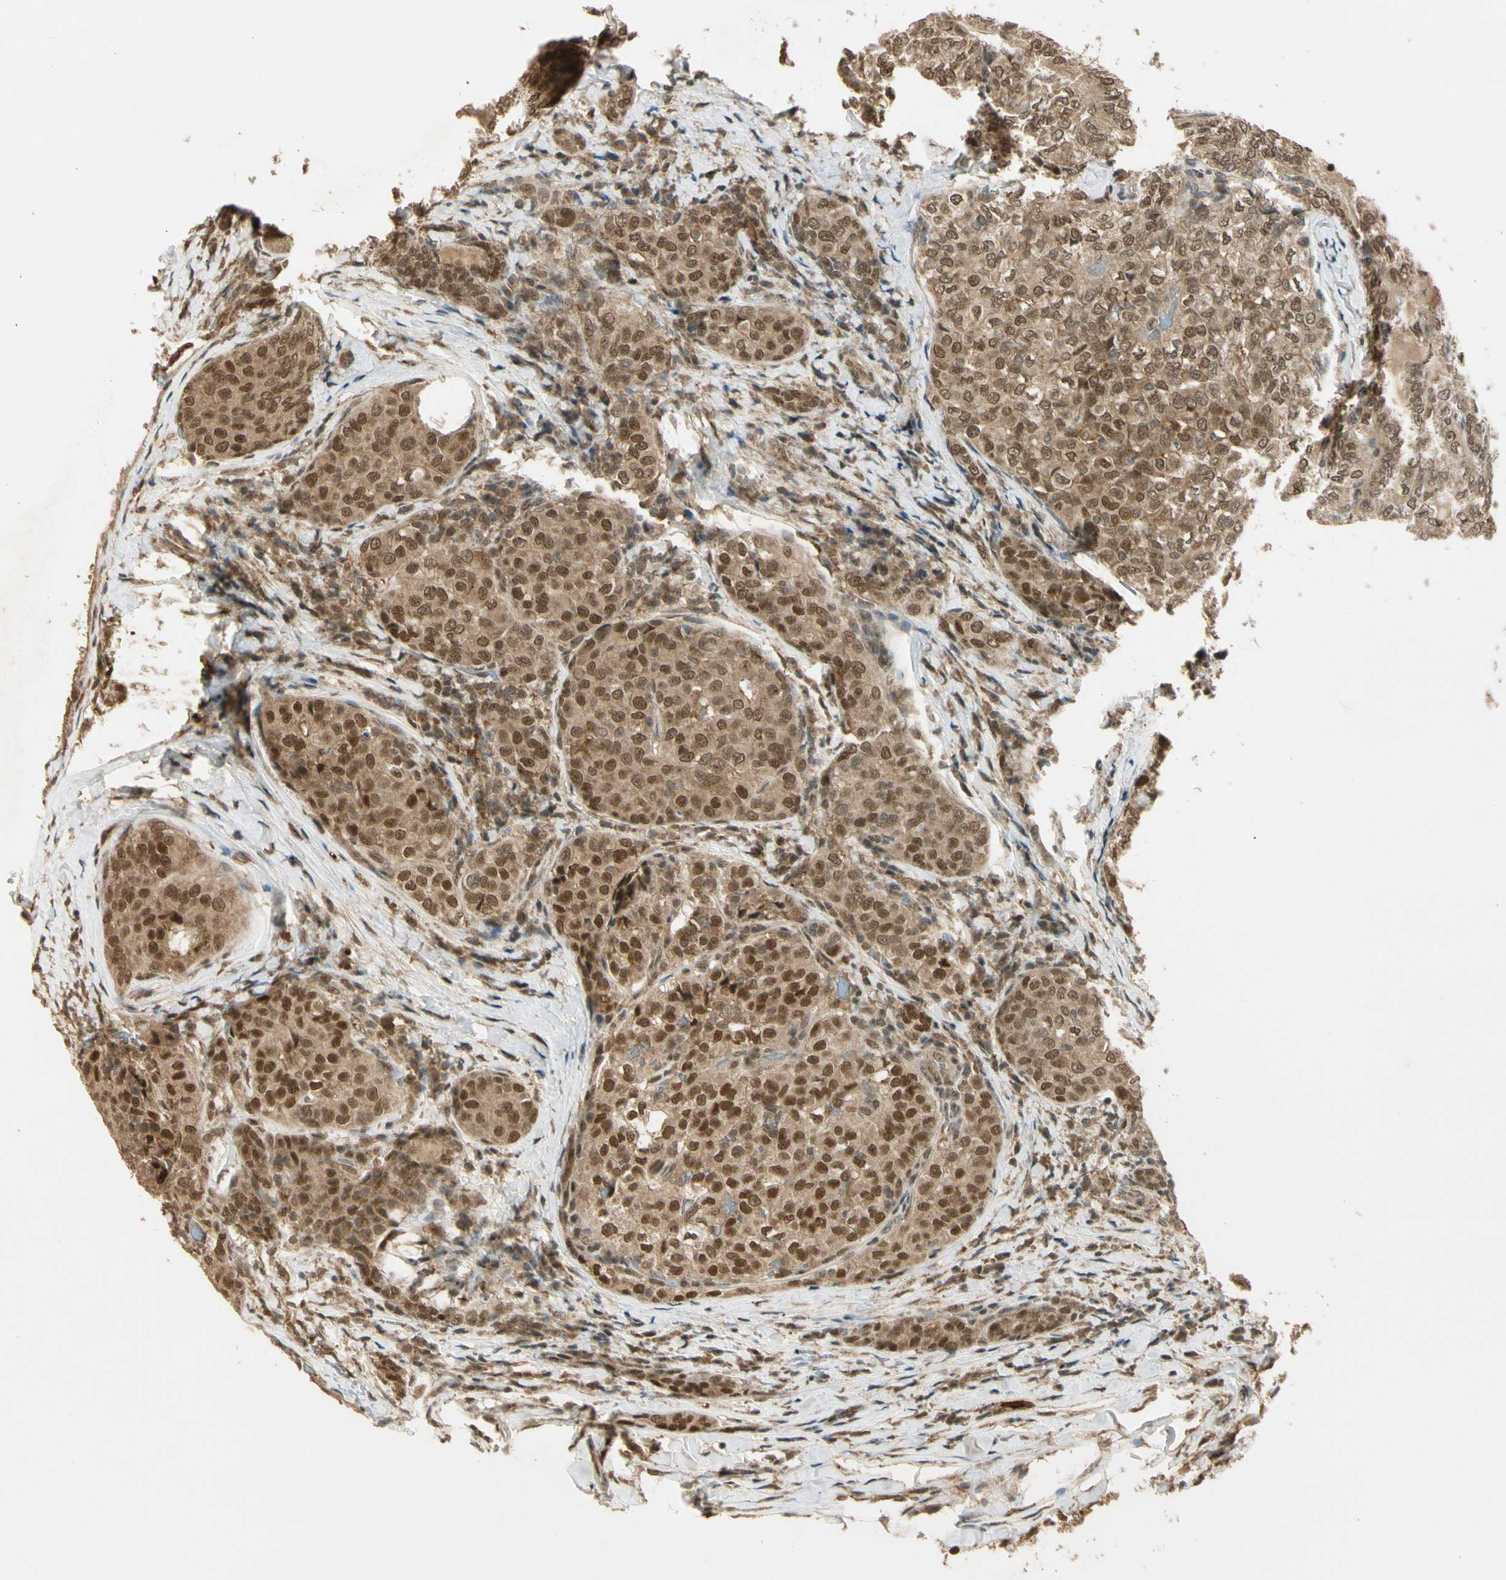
{"staining": {"intensity": "moderate", "quantity": ">75%", "location": "cytoplasmic/membranous,nuclear"}, "tissue": "thyroid cancer", "cell_type": "Tumor cells", "image_type": "cancer", "snomed": [{"axis": "morphology", "description": "Normal tissue, NOS"}, {"axis": "morphology", "description": "Papillary adenocarcinoma, NOS"}, {"axis": "topography", "description": "Thyroid gland"}], "caption": "There is medium levels of moderate cytoplasmic/membranous and nuclear staining in tumor cells of thyroid cancer, as demonstrated by immunohistochemical staining (brown color).", "gene": "ZNF135", "patient": {"sex": "female", "age": 30}}